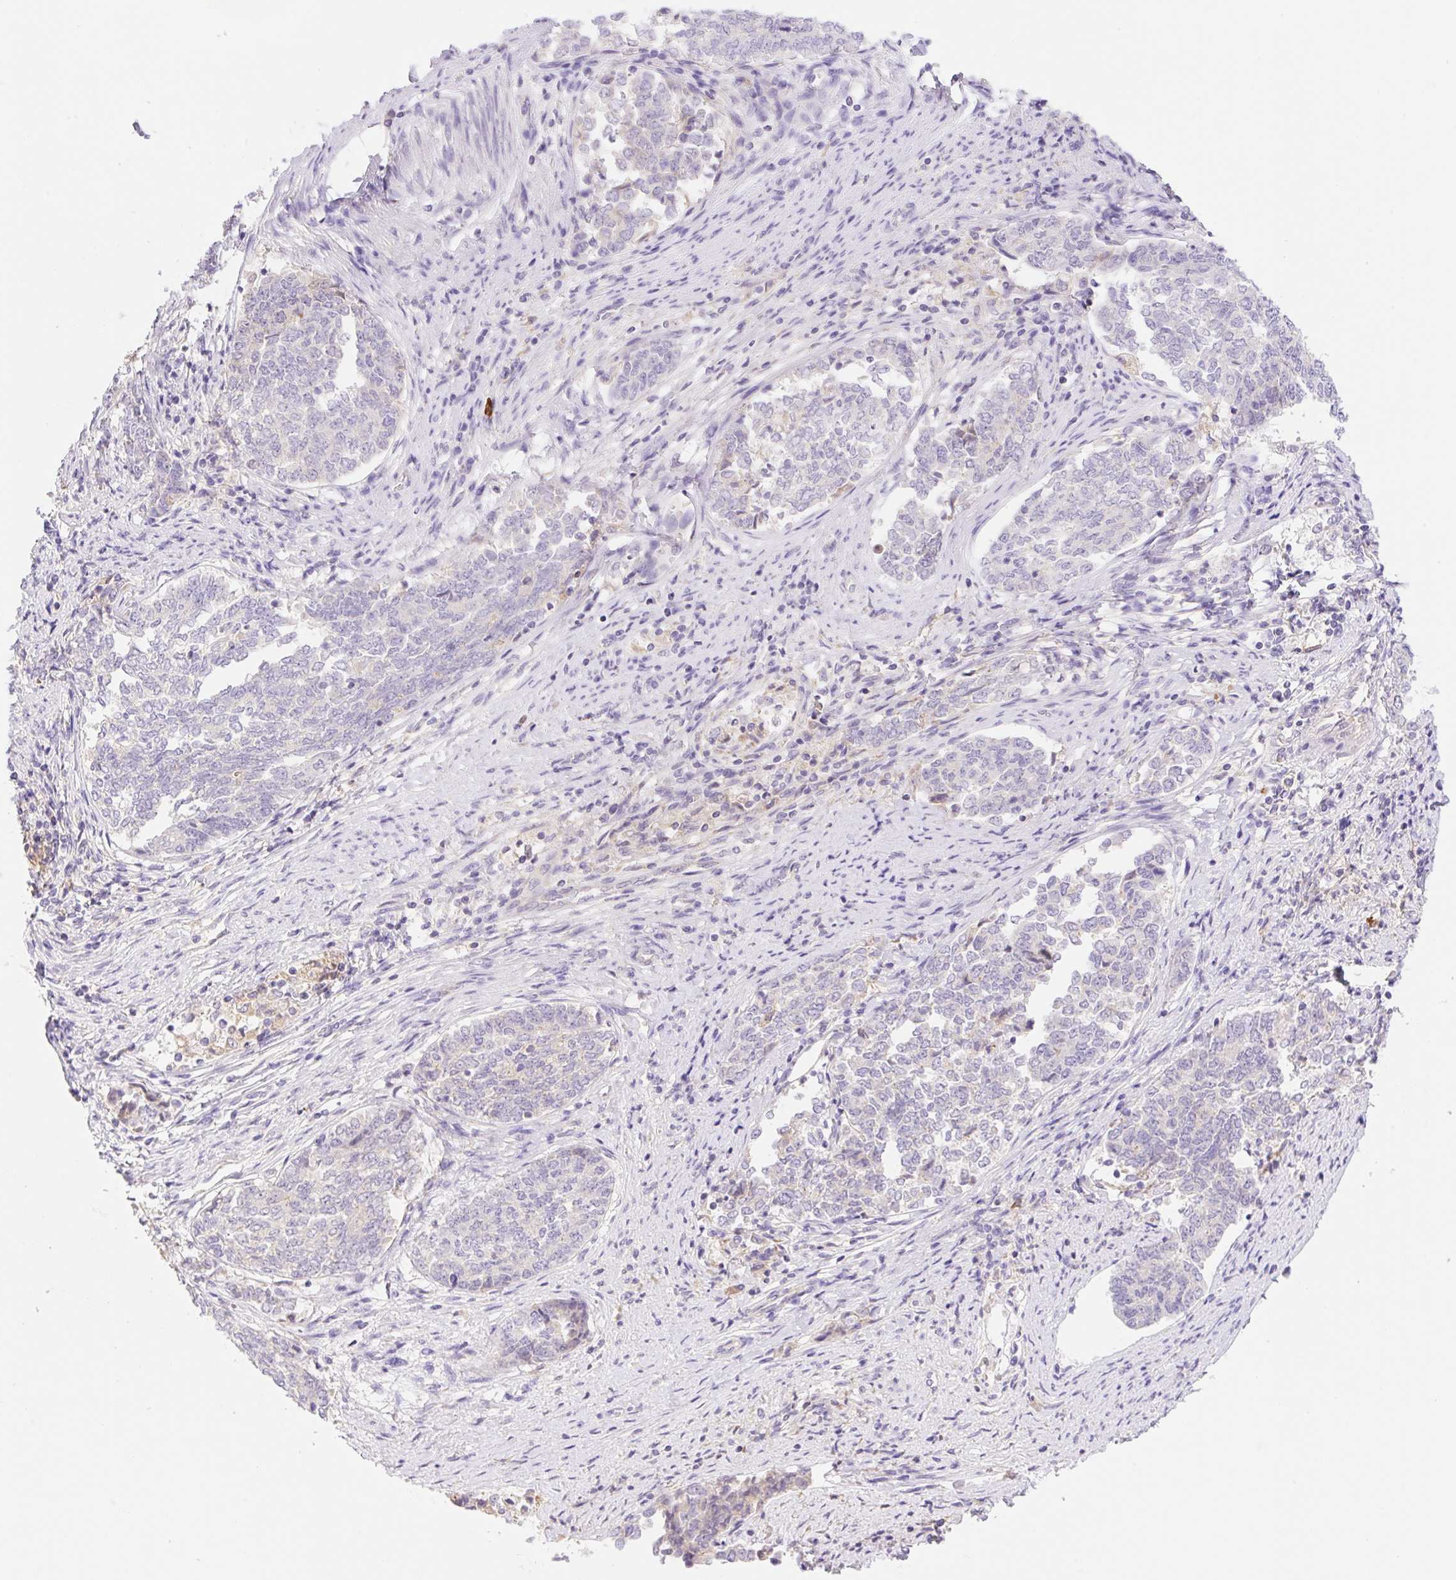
{"staining": {"intensity": "negative", "quantity": "none", "location": "none"}, "tissue": "endometrial cancer", "cell_type": "Tumor cells", "image_type": "cancer", "snomed": [{"axis": "morphology", "description": "Adenocarcinoma, NOS"}, {"axis": "topography", "description": "Endometrium"}], "caption": "This photomicrograph is of endometrial cancer (adenocarcinoma) stained with immunohistochemistry to label a protein in brown with the nuclei are counter-stained blue. There is no staining in tumor cells.", "gene": "DENND5A", "patient": {"sex": "female", "age": 80}}